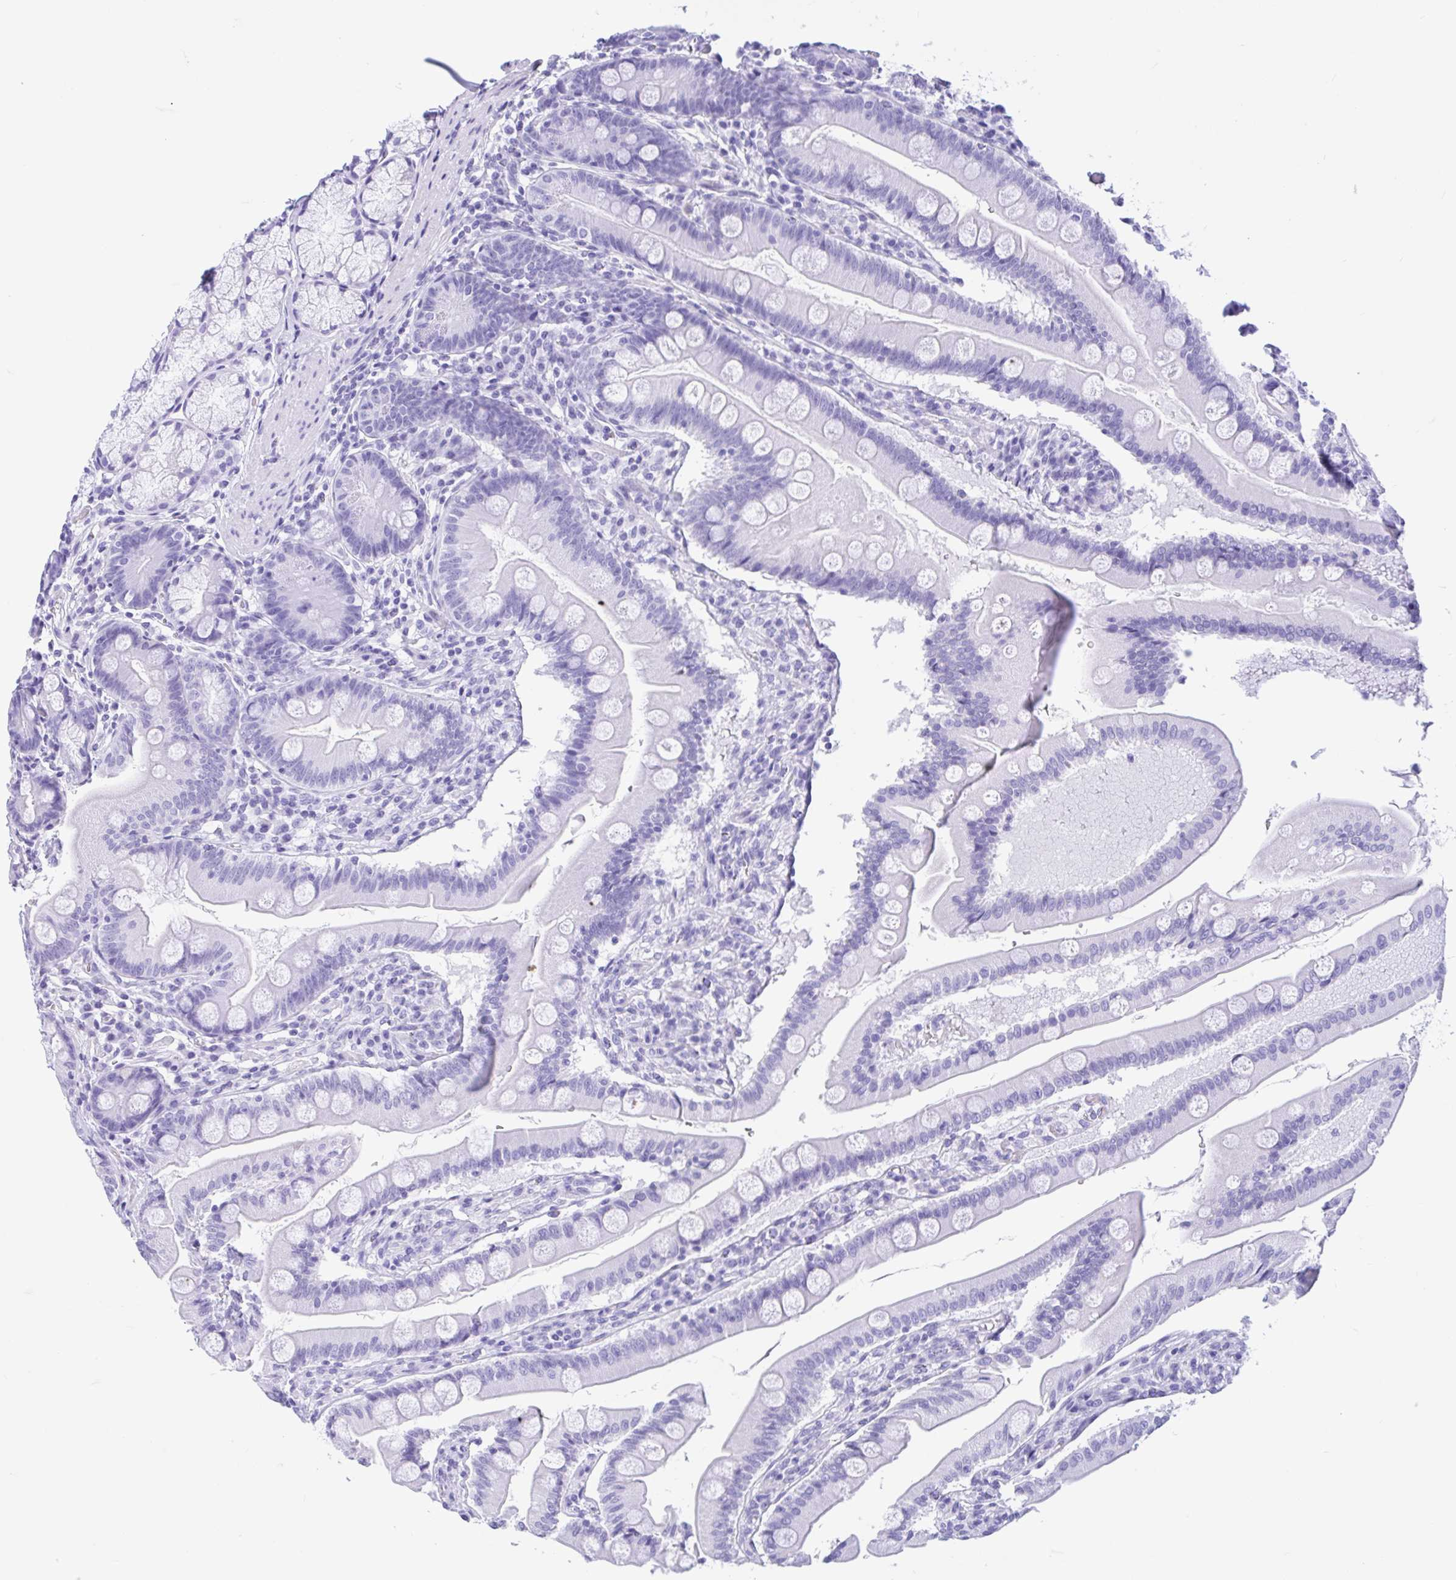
{"staining": {"intensity": "negative", "quantity": "none", "location": "none"}, "tissue": "duodenum", "cell_type": "Glandular cells", "image_type": "normal", "snomed": [{"axis": "morphology", "description": "Normal tissue, NOS"}, {"axis": "topography", "description": "Duodenum"}], "caption": "High power microscopy histopathology image of an immunohistochemistry histopathology image of unremarkable duodenum, revealing no significant expression in glandular cells. The staining is performed using DAB (3,3'-diaminobenzidine) brown chromogen with nuclei counter-stained in using hematoxylin.", "gene": "IAPP", "patient": {"sex": "female", "age": 67}}